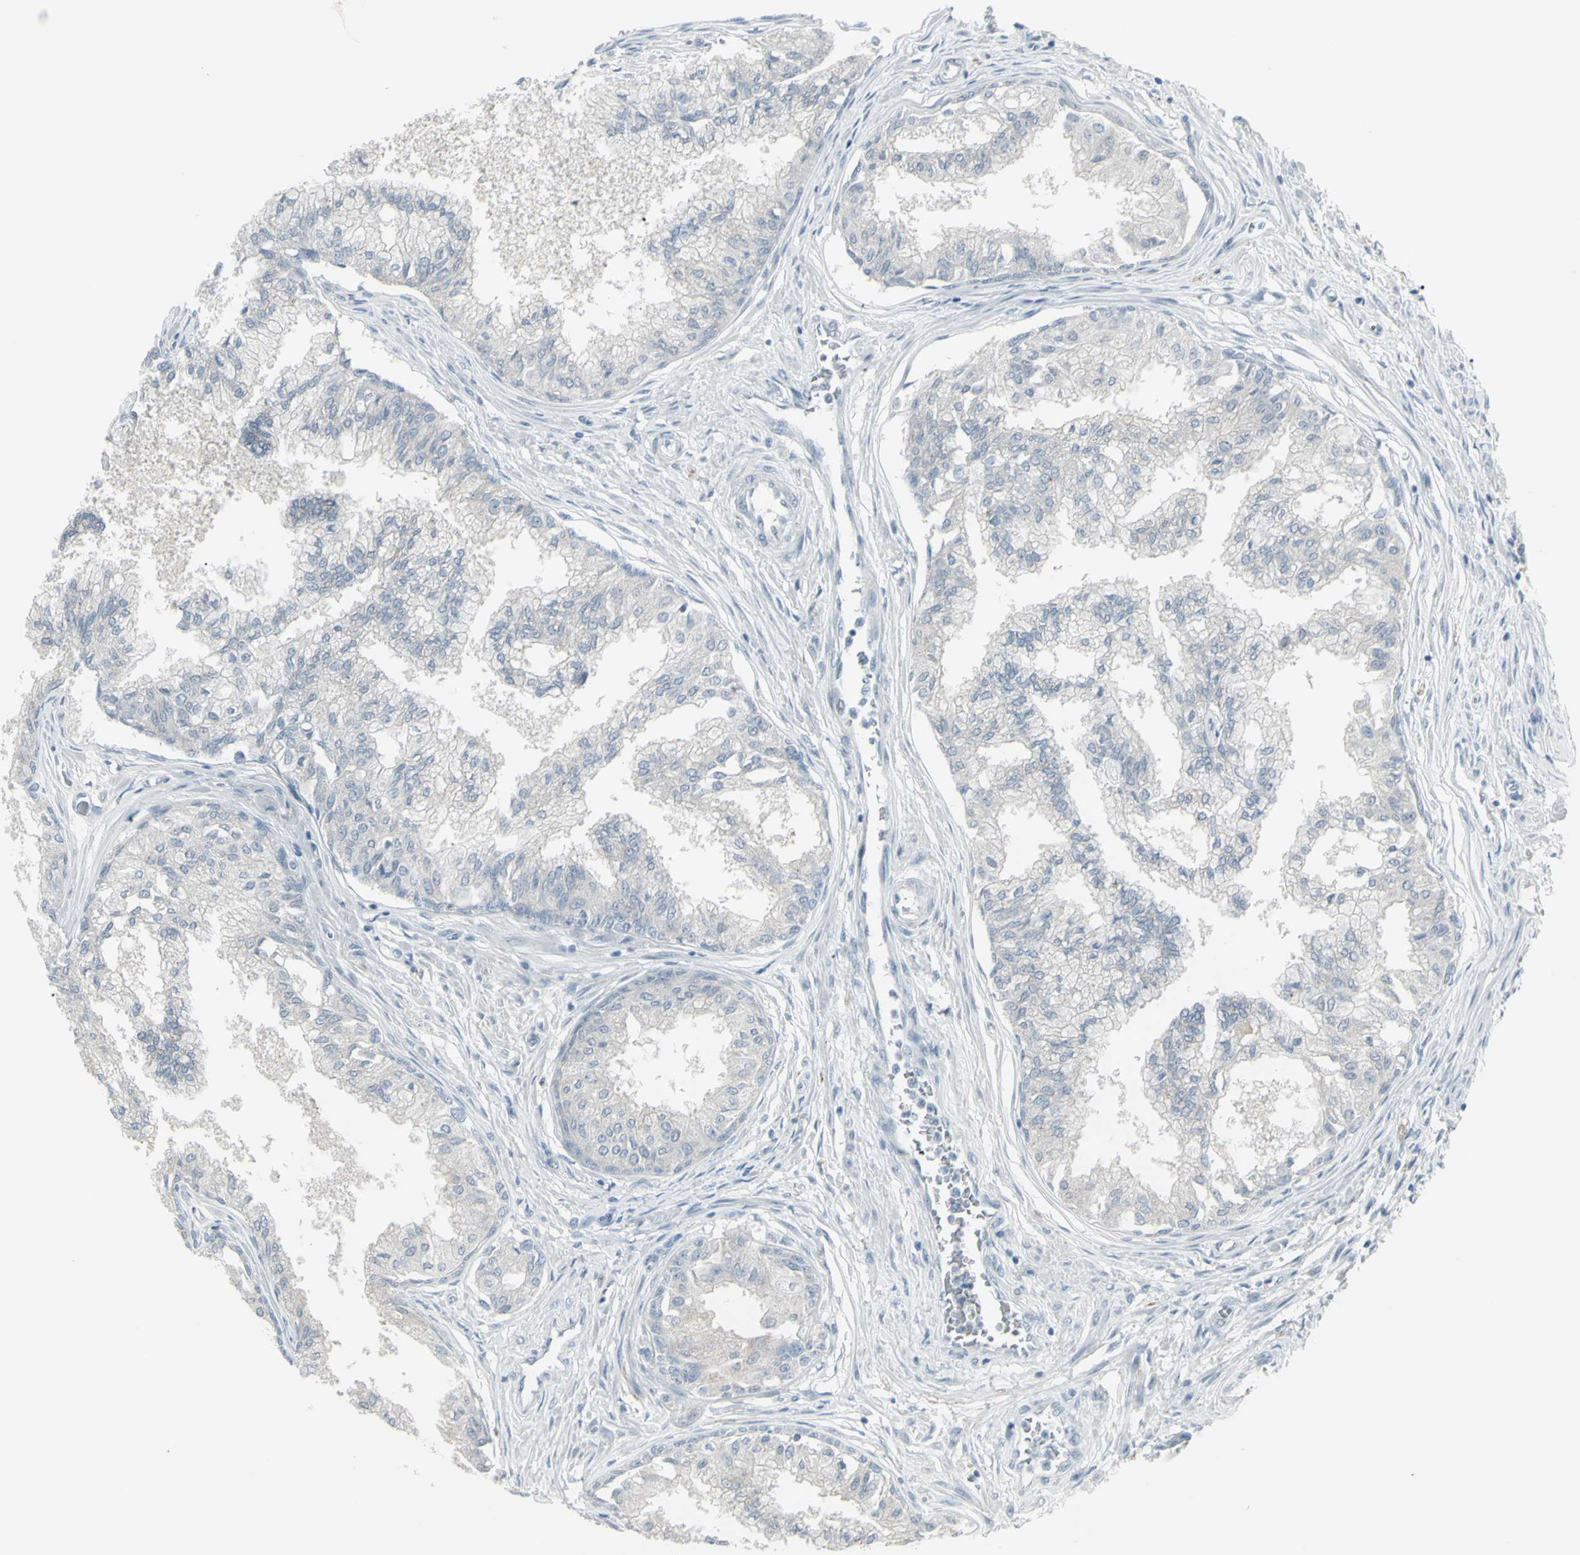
{"staining": {"intensity": "negative", "quantity": "none", "location": "none"}, "tissue": "prostate", "cell_type": "Glandular cells", "image_type": "normal", "snomed": [{"axis": "morphology", "description": "Normal tissue, NOS"}, {"axis": "topography", "description": "Prostate"}, {"axis": "topography", "description": "Seminal veicle"}], "caption": "Immunohistochemistry (IHC) histopathology image of unremarkable prostate: prostate stained with DAB (3,3'-diaminobenzidine) displays no significant protein staining in glandular cells.", "gene": "RAB3A", "patient": {"sex": "male", "age": 60}}